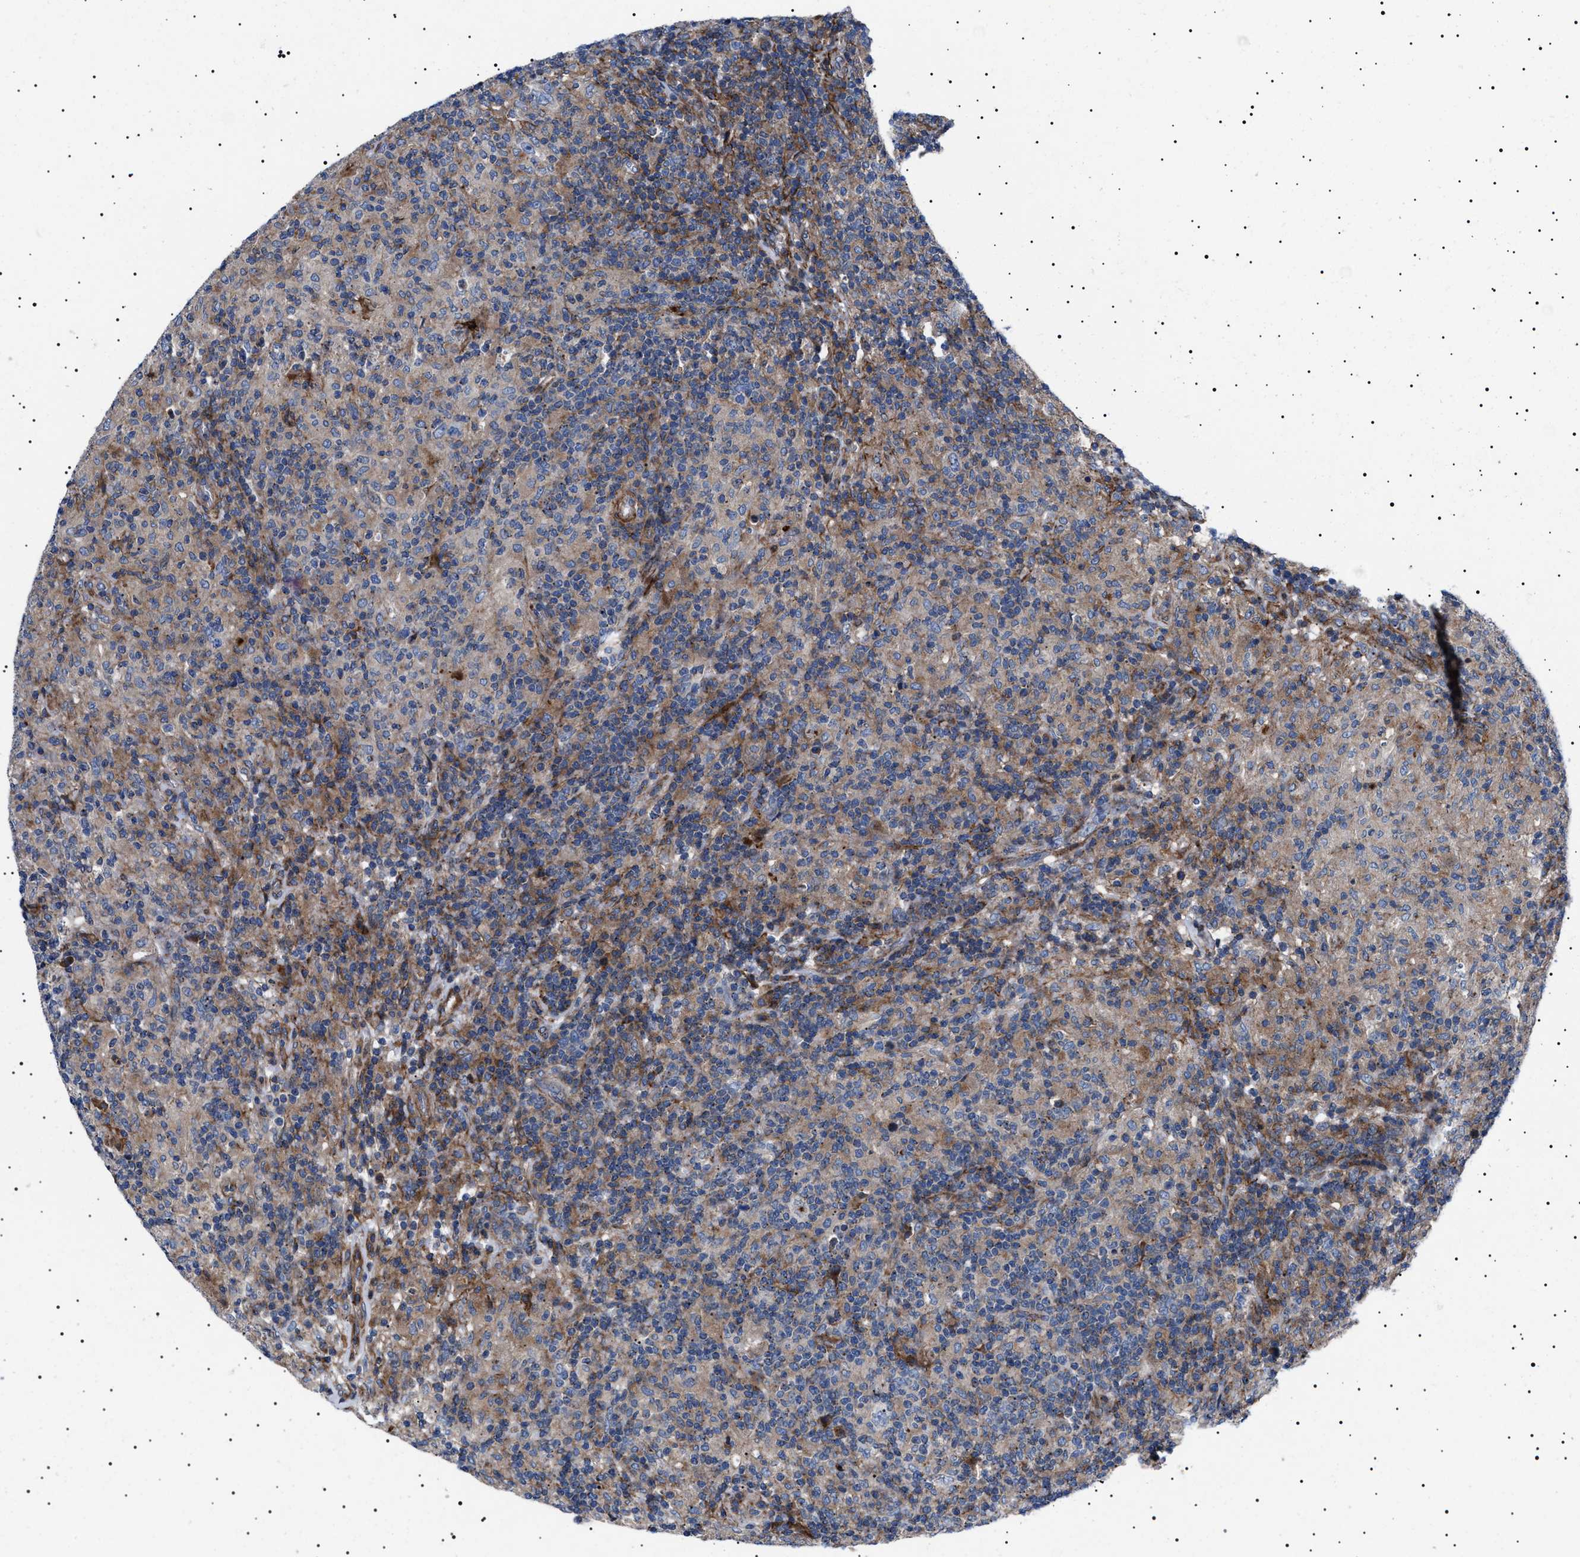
{"staining": {"intensity": "negative", "quantity": "none", "location": "none"}, "tissue": "lymphoma", "cell_type": "Tumor cells", "image_type": "cancer", "snomed": [{"axis": "morphology", "description": "Hodgkin's disease, NOS"}, {"axis": "topography", "description": "Lymph node"}], "caption": "Hodgkin's disease was stained to show a protein in brown. There is no significant staining in tumor cells.", "gene": "NEU1", "patient": {"sex": "male", "age": 70}}